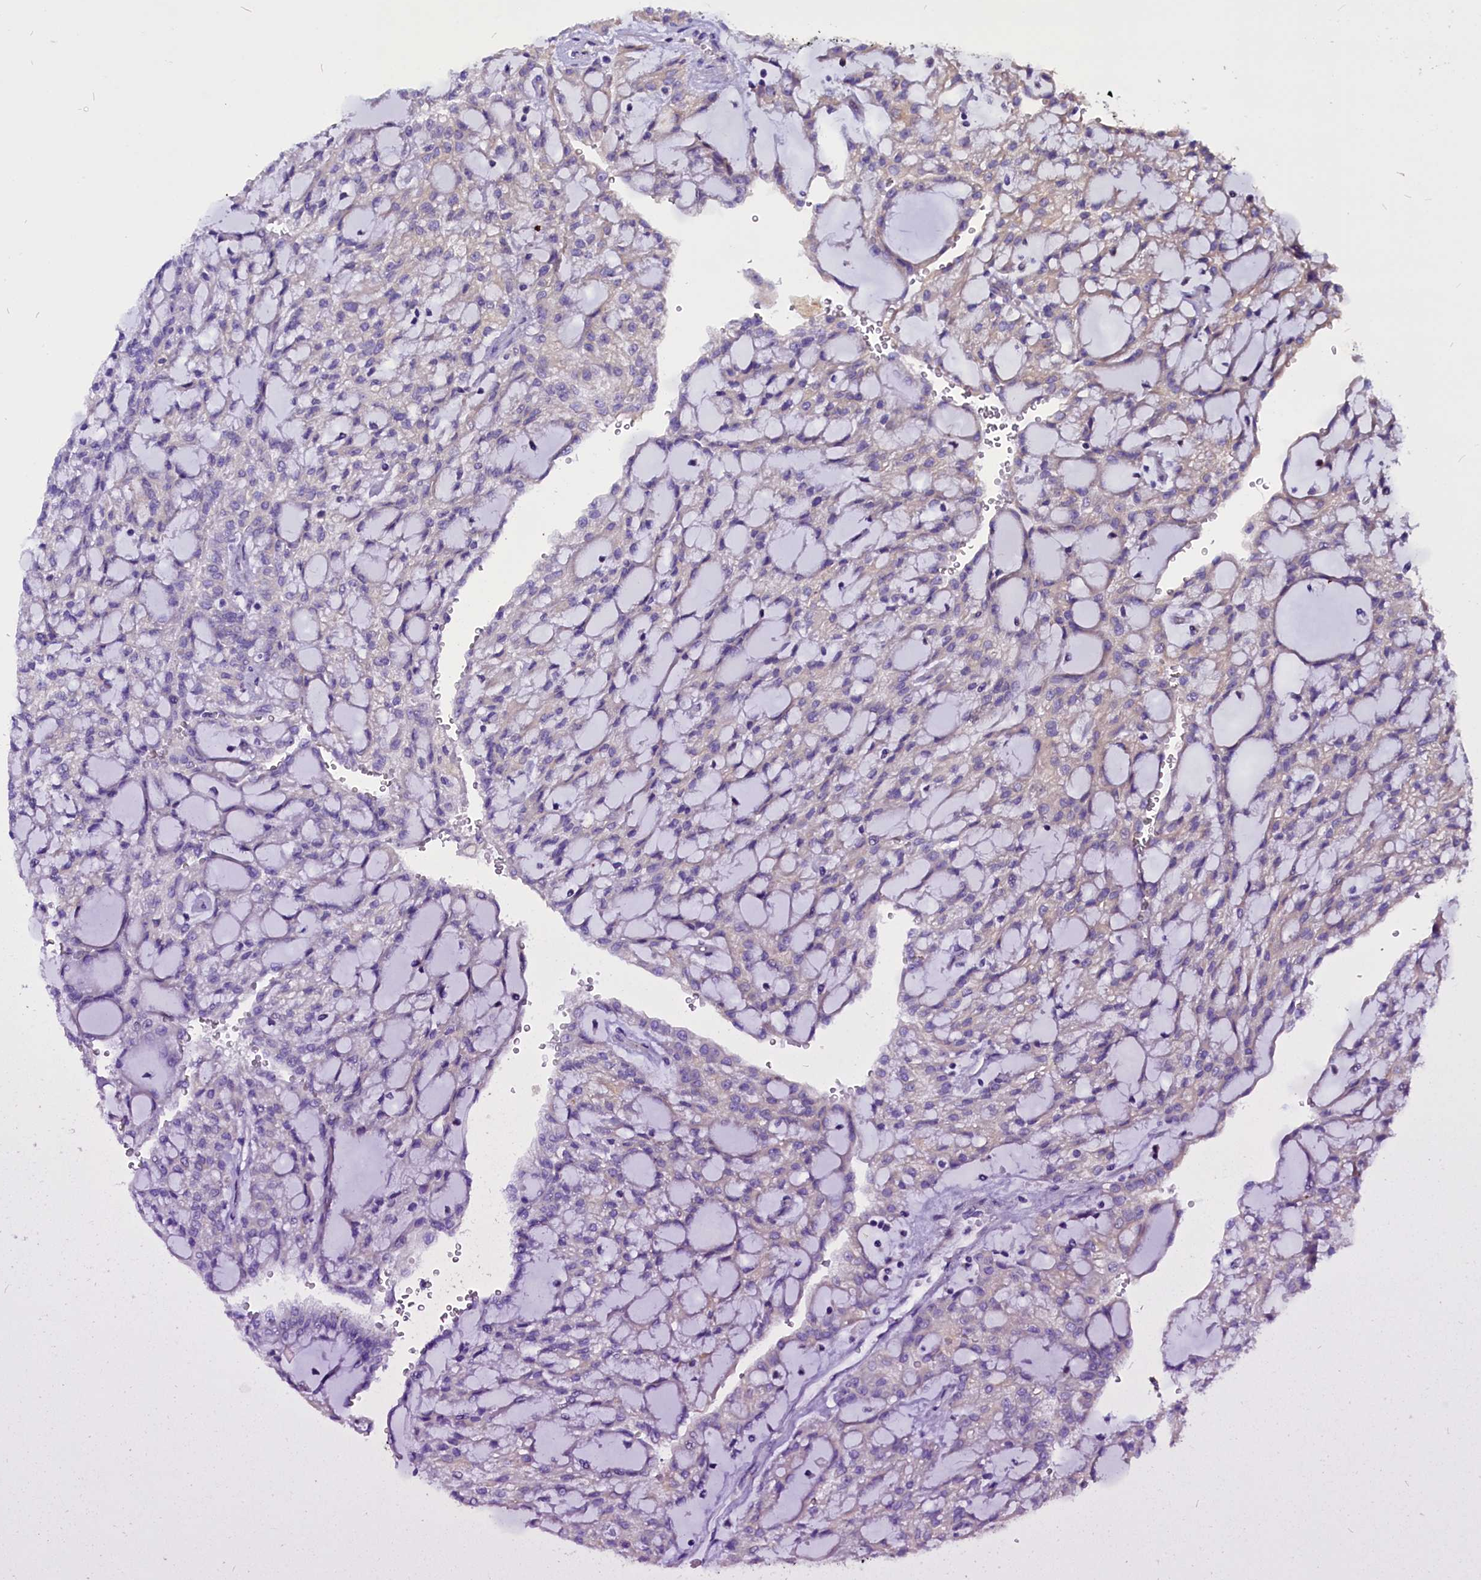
{"staining": {"intensity": "moderate", "quantity": "<25%", "location": "cytoplasmic/membranous"}, "tissue": "renal cancer", "cell_type": "Tumor cells", "image_type": "cancer", "snomed": [{"axis": "morphology", "description": "Adenocarcinoma, NOS"}, {"axis": "topography", "description": "Kidney"}], "caption": "Immunohistochemistry (IHC) image of adenocarcinoma (renal) stained for a protein (brown), which reveals low levels of moderate cytoplasmic/membranous expression in approximately <25% of tumor cells.", "gene": "CEP170", "patient": {"sex": "male", "age": 63}}